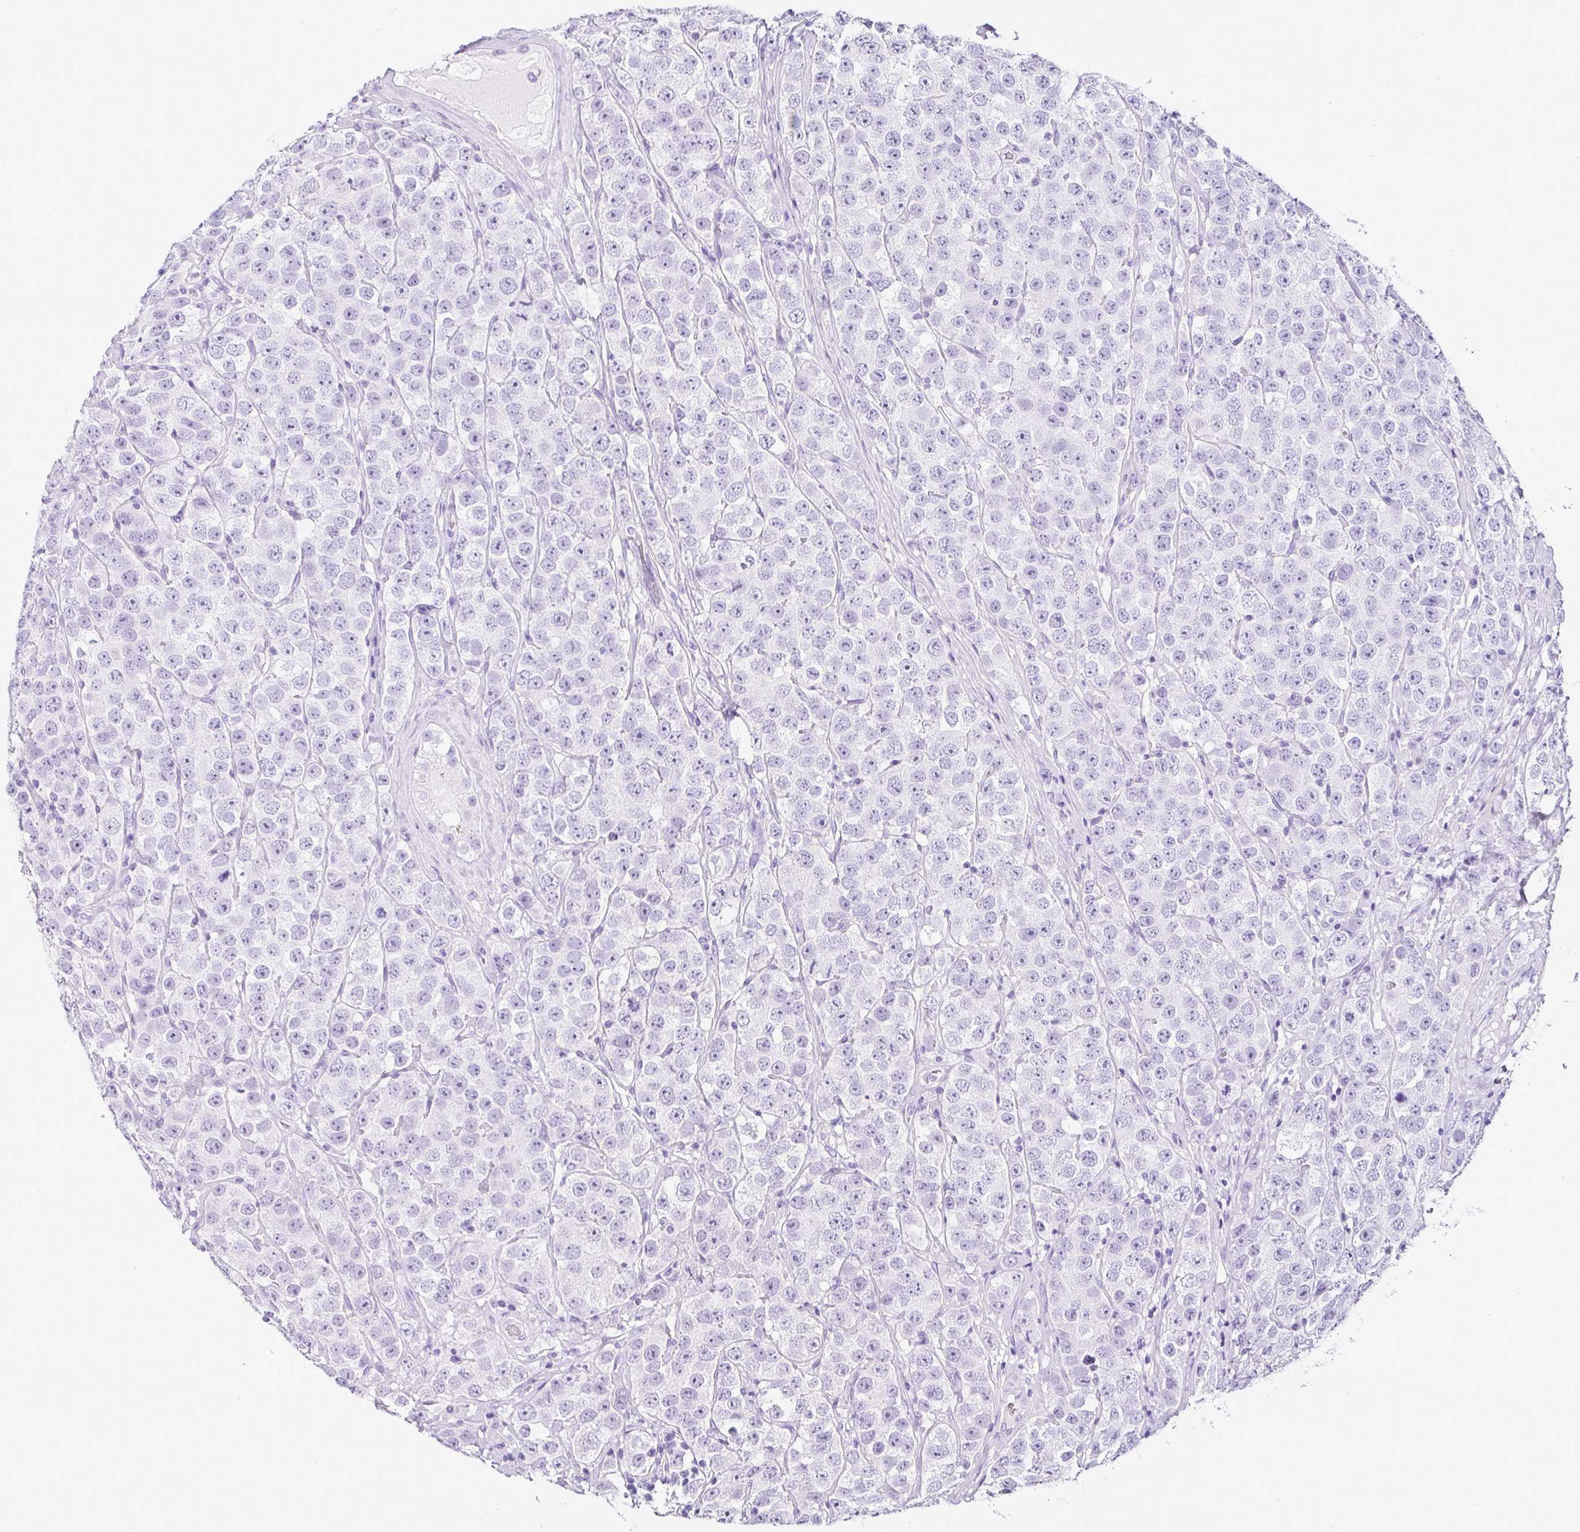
{"staining": {"intensity": "negative", "quantity": "none", "location": "none"}, "tissue": "testis cancer", "cell_type": "Tumor cells", "image_type": "cancer", "snomed": [{"axis": "morphology", "description": "Seminoma, NOS"}, {"axis": "topography", "description": "Testis"}], "caption": "The image shows no significant expression in tumor cells of seminoma (testis). (DAB (3,3'-diaminobenzidine) IHC with hematoxylin counter stain).", "gene": "SERPINB3", "patient": {"sex": "male", "age": 28}}